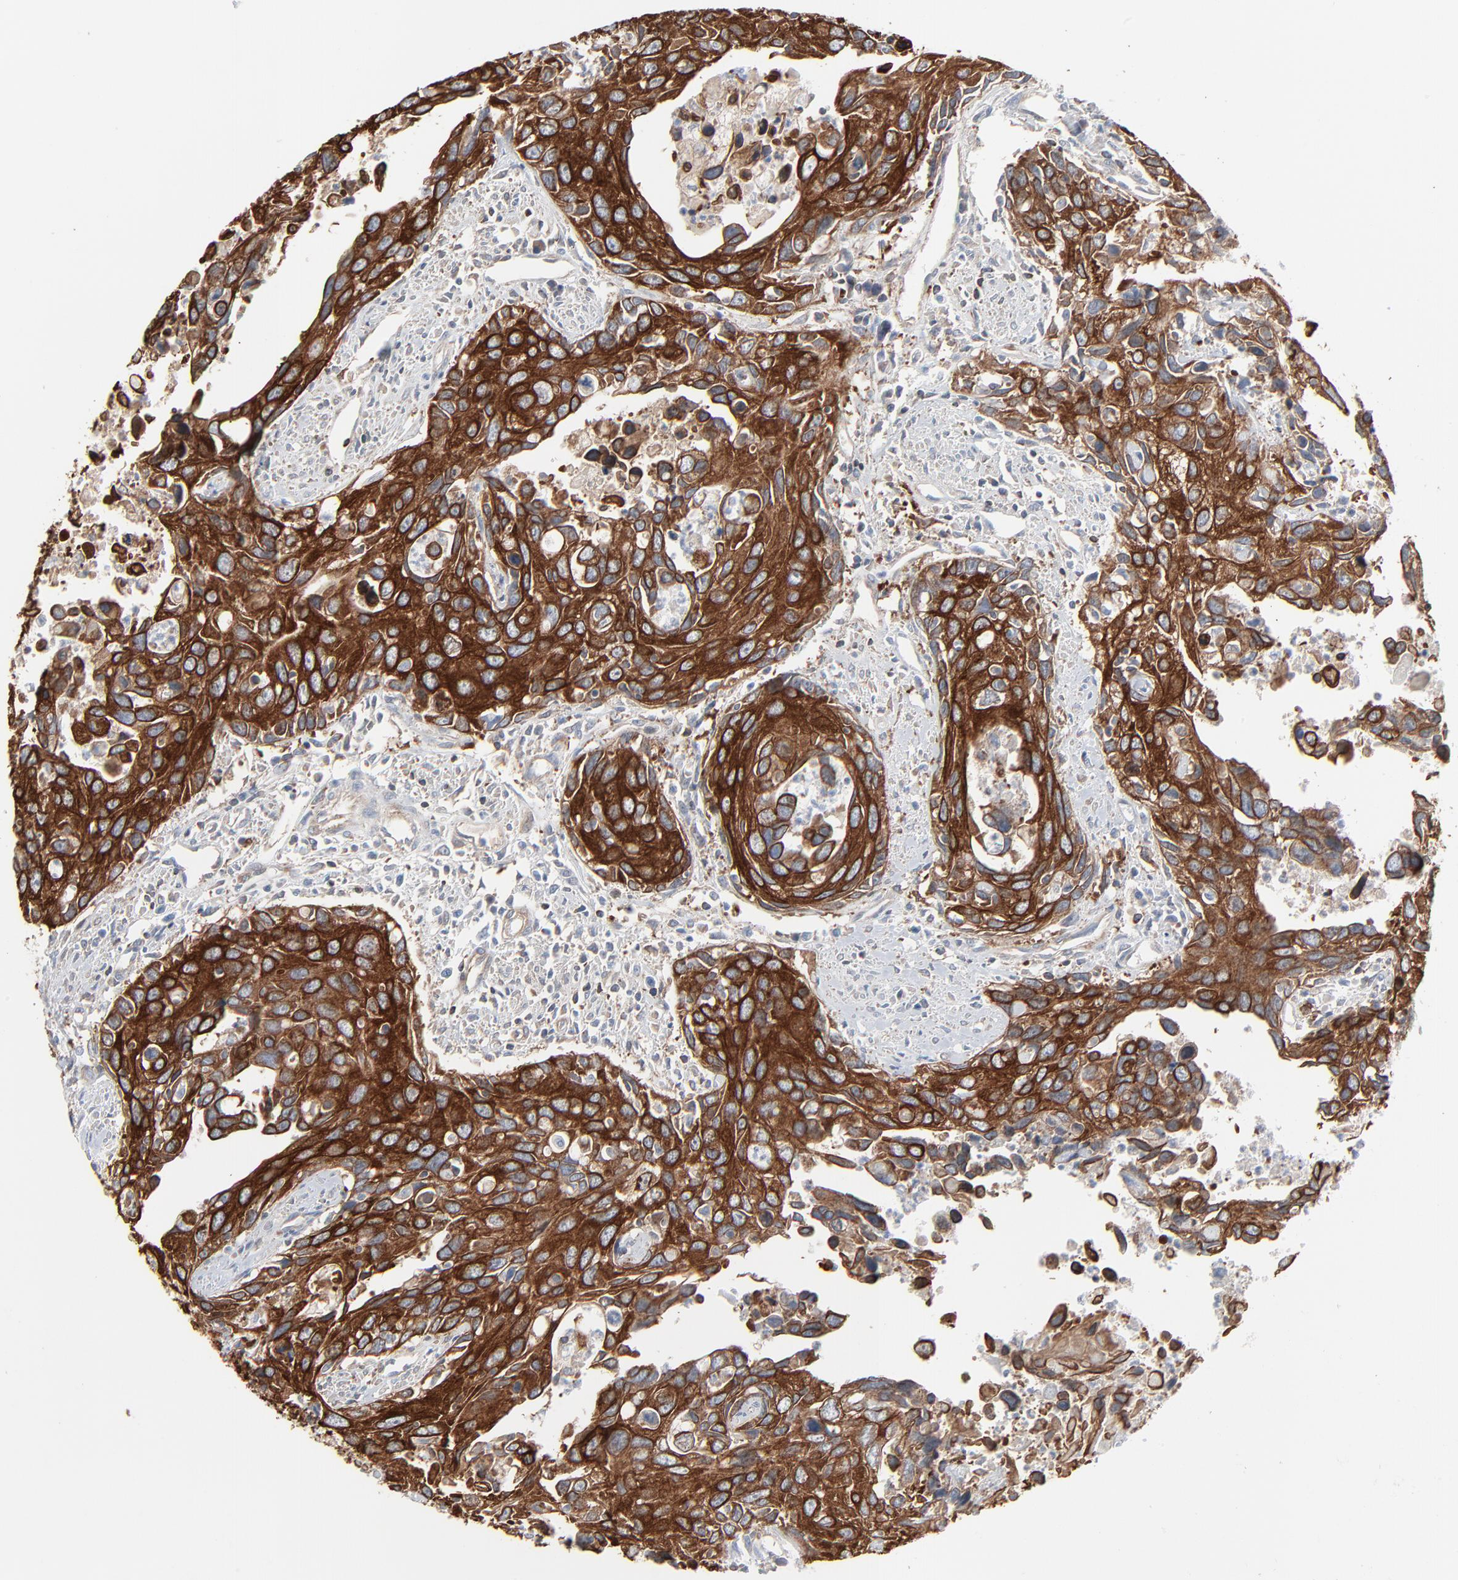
{"staining": {"intensity": "strong", "quantity": ">75%", "location": "cytoplasmic/membranous"}, "tissue": "urothelial cancer", "cell_type": "Tumor cells", "image_type": "cancer", "snomed": [{"axis": "morphology", "description": "Urothelial carcinoma, High grade"}, {"axis": "topography", "description": "Urinary bladder"}], "caption": "This histopathology image reveals immunohistochemistry (IHC) staining of human urothelial cancer, with high strong cytoplasmic/membranous staining in approximately >75% of tumor cells.", "gene": "OPTN", "patient": {"sex": "male", "age": 71}}